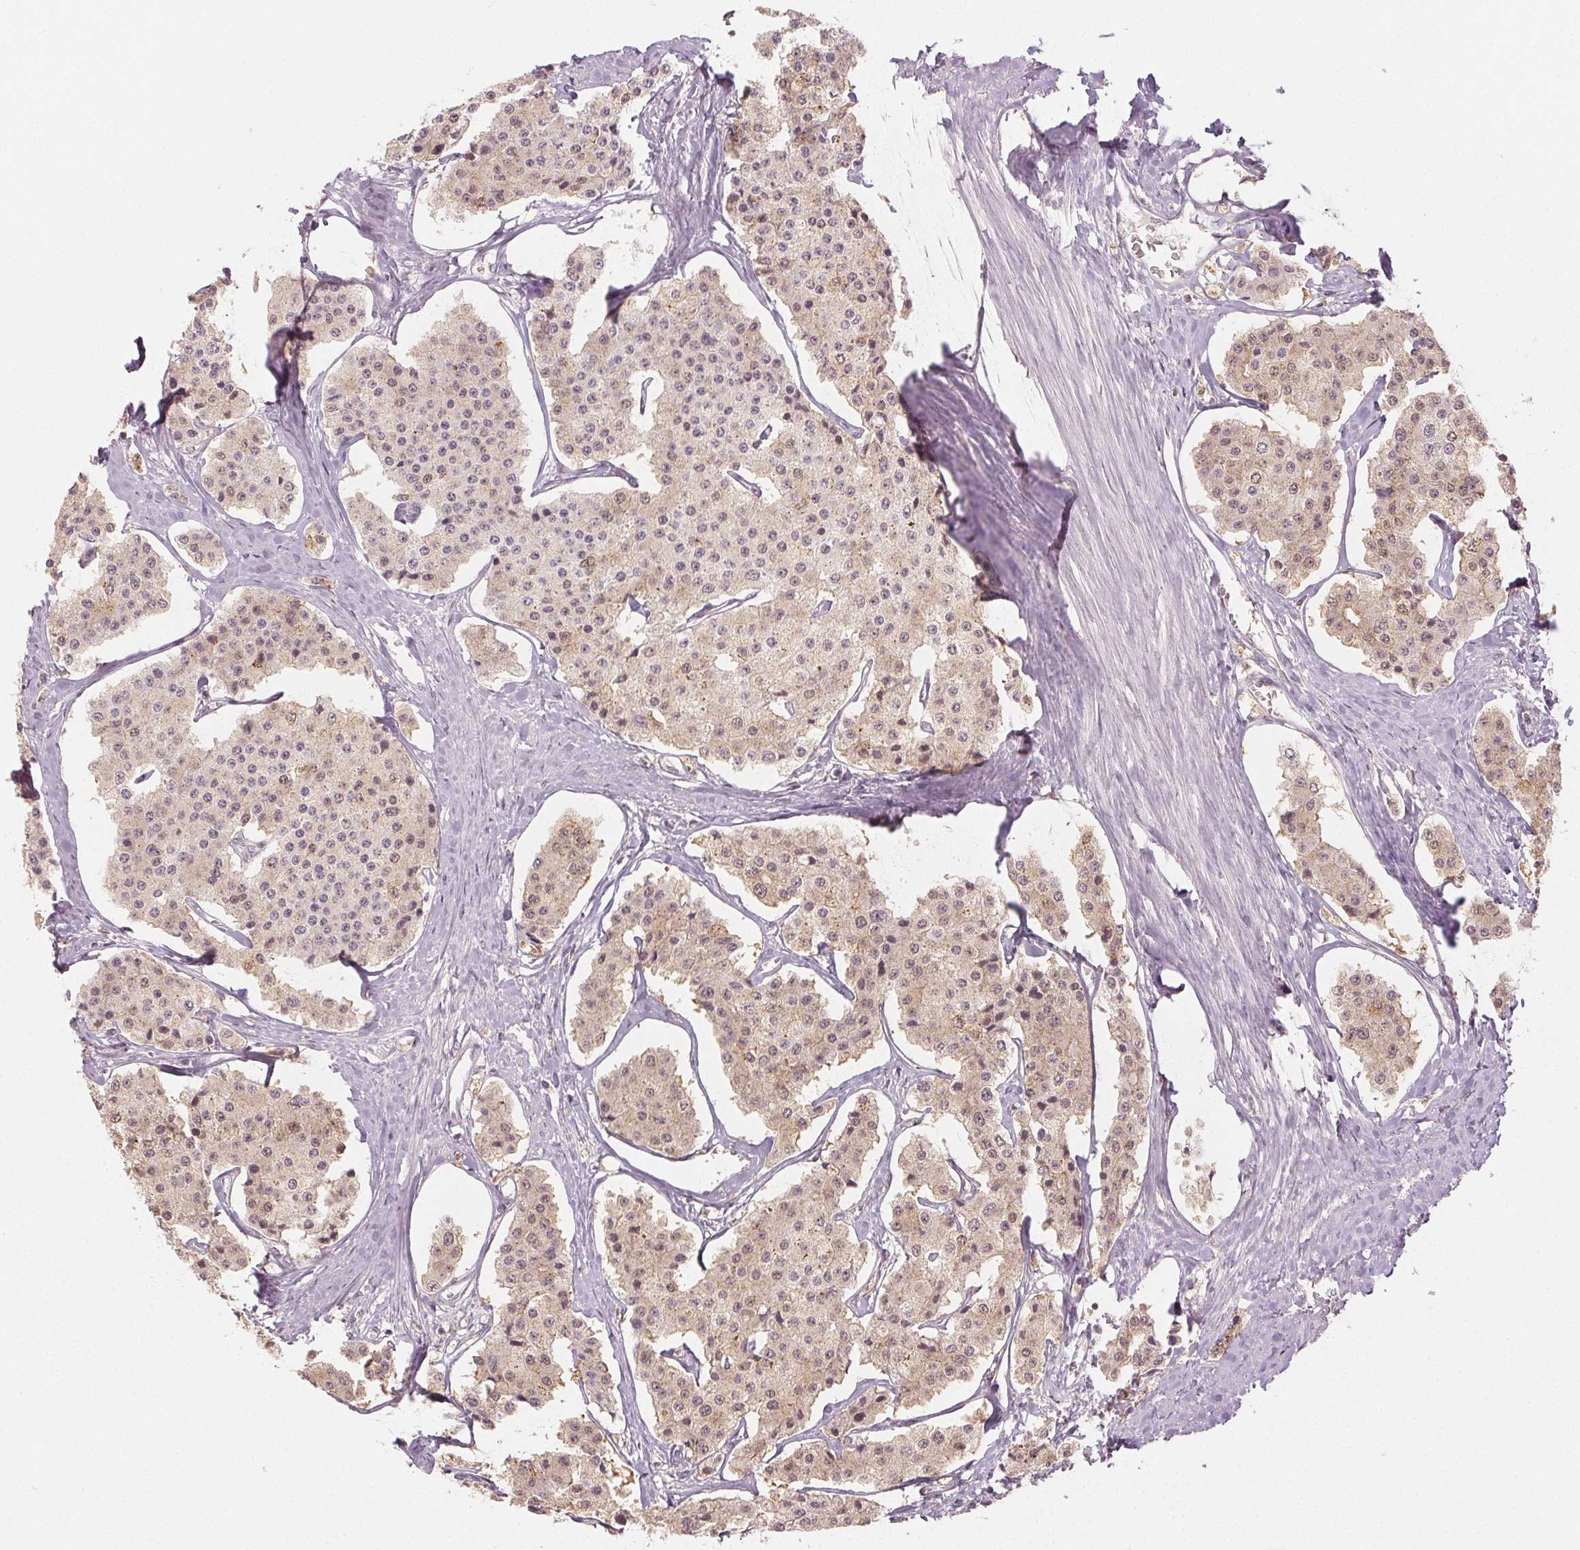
{"staining": {"intensity": "weak", "quantity": ">75%", "location": "cytoplasmic/membranous,nuclear"}, "tissue": "carcinoid", "cell_type": "Tumor cells", "image_type": "cancer", "snomed": [{"axis": "morphology", "description": "Carcinoid, malignant, NOS"}, {"axis": "topography", "description": "Small intestine"}], "caption": "Protein analysis of carcinoid tissue demonstrates weak cytoplasmic/membranous and nuclear expression in approximately >75% of tumor cells. (DAB IHC with brightfield microscopy, high magnification).", "gene": "MAPK14", "patient": {"sex": "female", "age": 65}}